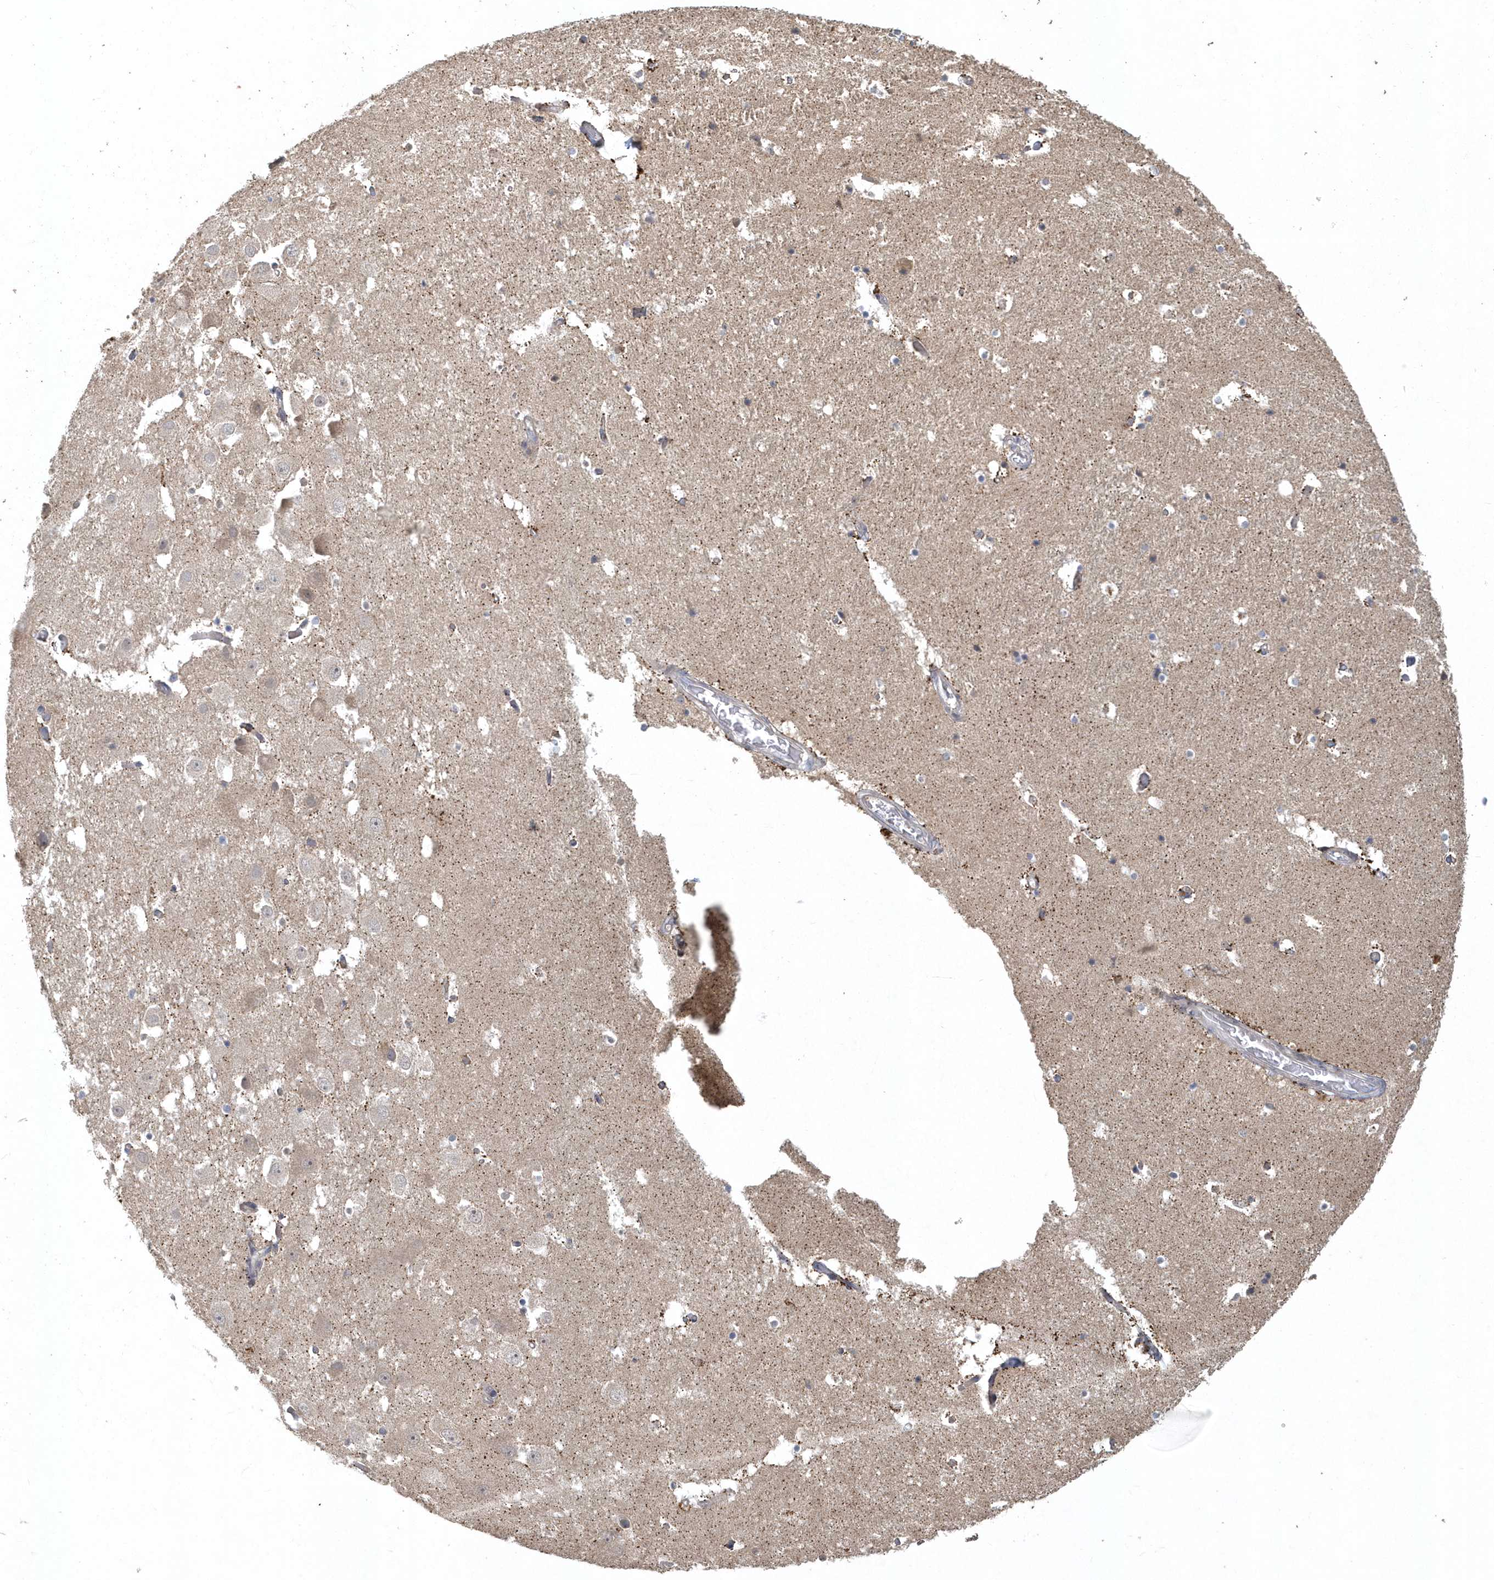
{"staining": {"intensity": "negative", "quantity": "none", "location": "none"}, "tissue": "hippocampus", "cell_type": "Glial cells", "image_type": "normal", "snomed": [{"axis": "morphology", "description": "Normal tissue, NOS"}, {"axis": "topography", "description": "Hippocampus"}], "caption": "A high-resolution photomicrograph shows IHC staining of unremarkable hippocampus, which reveals no significant staining in glial cells.", "gene": "TRAIP", "patient": {"sex": "female", "age": 52}}